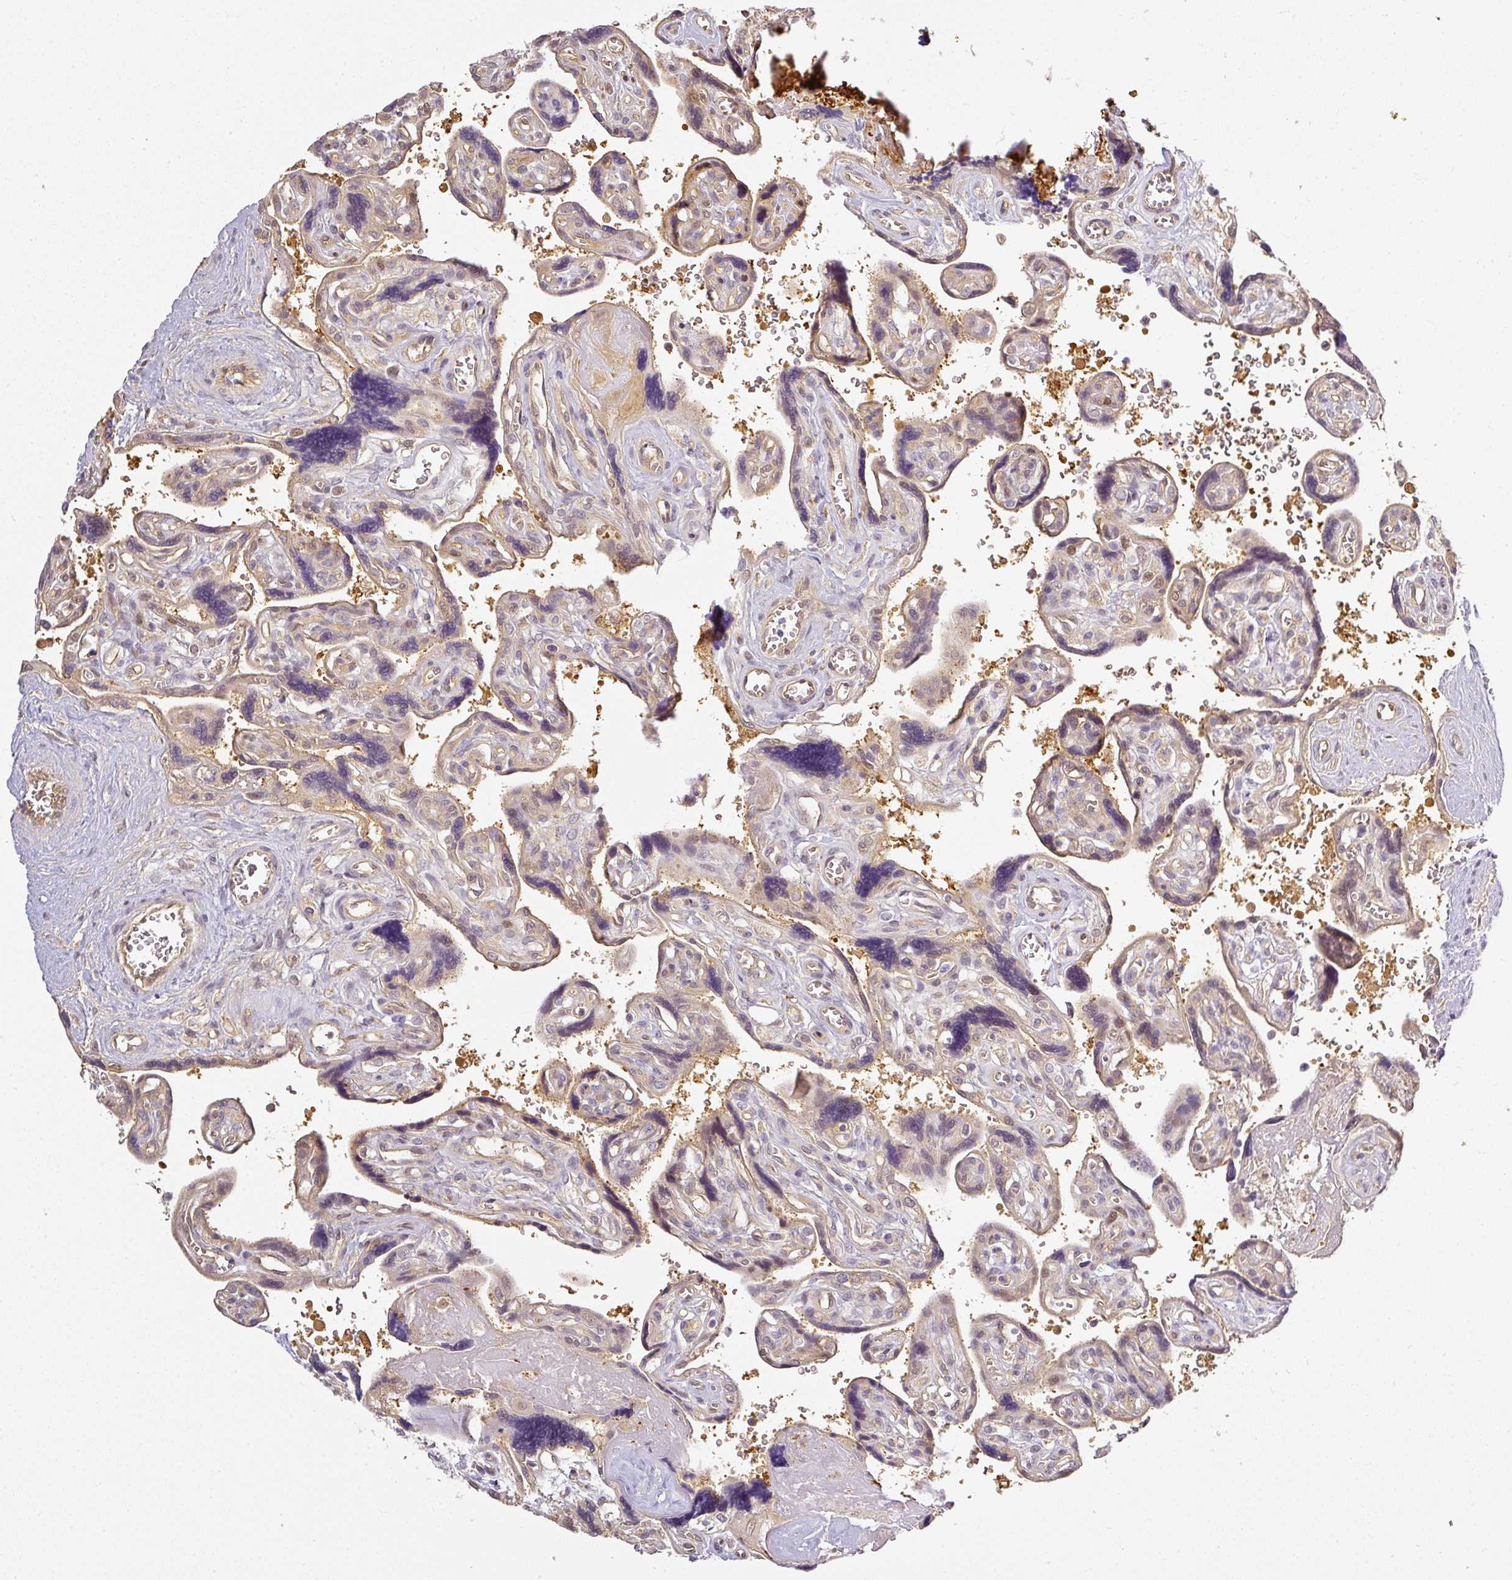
{"staining": {"intensity": "weak", "quantity": ">75%", "location": "cytoplasmic/membranous,nuclear"}, "tissue": "placenta", "cell_type": "Decidual cells", "image_type": "normal", "snomed": [{"axis": "morphology", "description": "Normal tissue, NOS"}, {"axis": "topography", "description": "Placenta"}], "caption": "Immunohistochemistry micrograph of unremarkable placenta: placenta stained using IHC displays low levels of weak protein expression localized specifically in the cytoplasmic/membranous,nuclear of decidual cells, appearing as a cytoplasmic/membranous,nuclear brown color.", "gene": "ANKRD18A", "patient": {"sex": "female", "age": 39}}